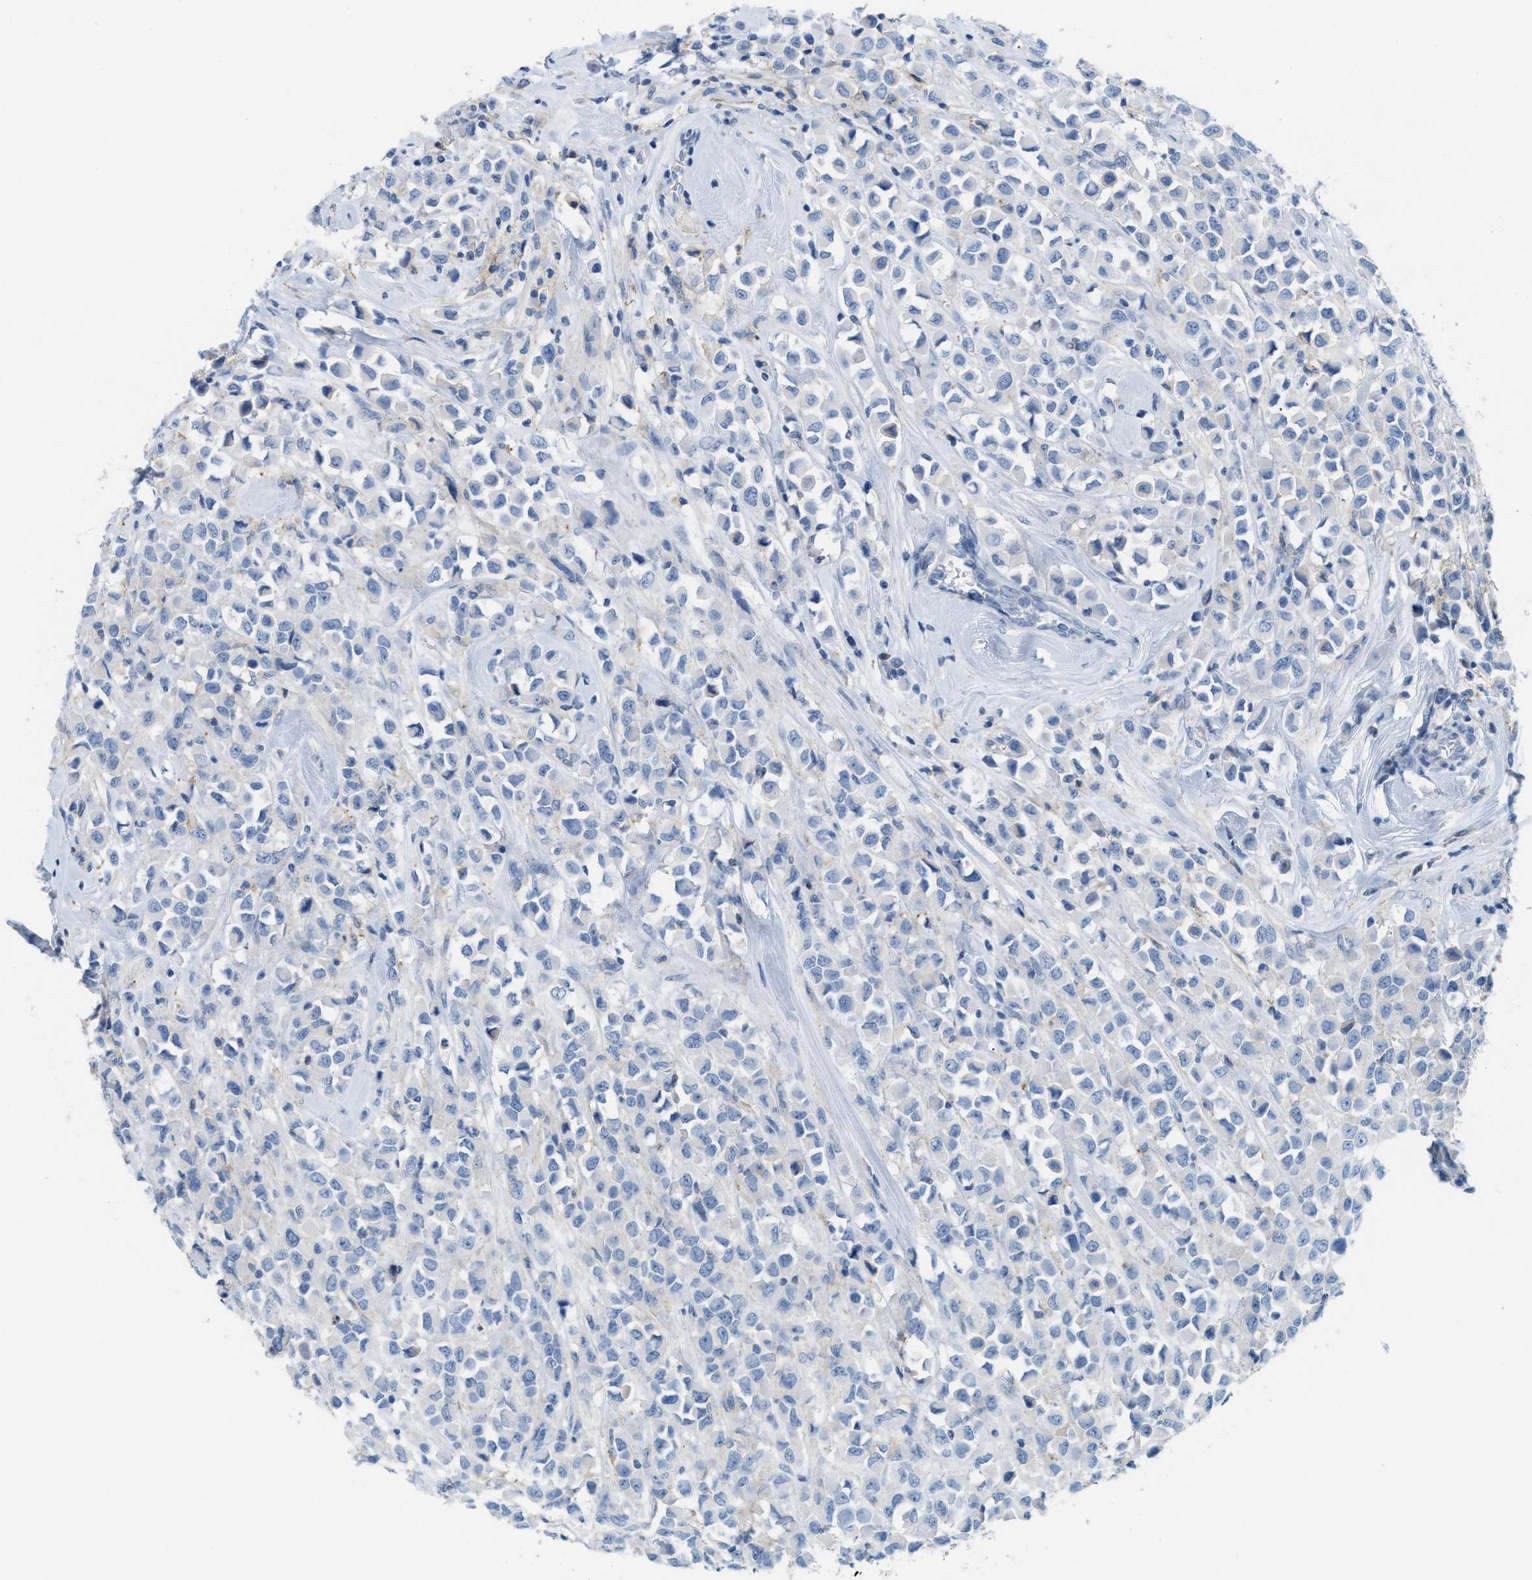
{"staining": {"intensity": "negative", "quantity": "none", "location": "none"}, "tissue": "breast cancer", "cell_type": "Tumor cells", "image_type": "cancer", "snomed": [{"axis": "morphology", "description": "Duct carcinoma"}, {"axis": "topography", "description": "Breast"}], "caption": "IHC image of breast cancer (invasive ductal carcinoma) stained for a protein (brown), which exhibits no positivity in tumor cells.", "gene": "SLC3A2", "patient": {"sex": "female", "age": 61}}